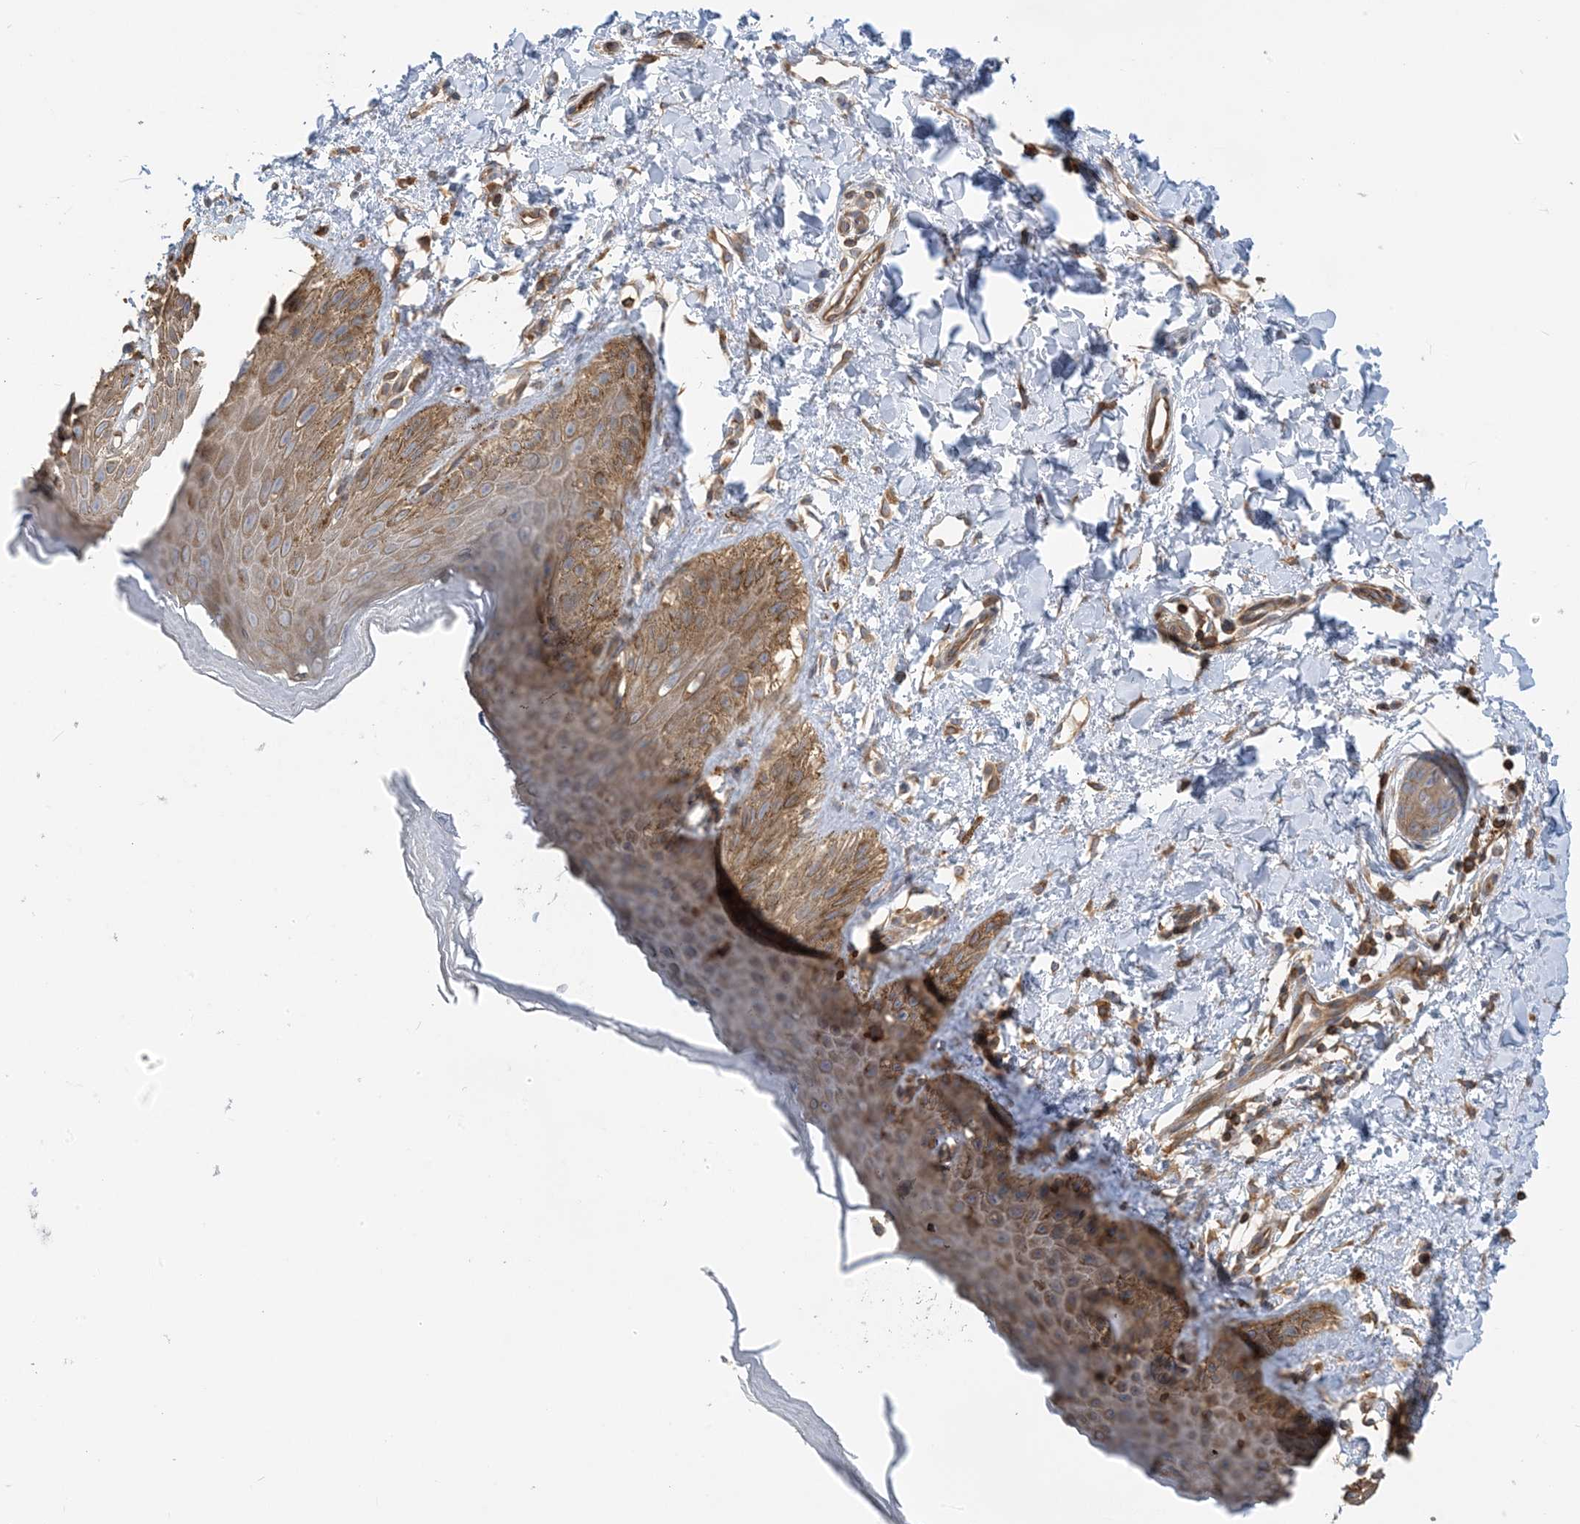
{"staining": {"intensity": "moderate", "quantity": "25%-75%", "location": "cytoplasmic/membranous"}, "tissue": "skin", "cell_type": "Epidermal cells", "image_type": "normal", "snomed": [{"axis": "morphology", "description": "Normal tissue, NOS"}, {"axis": "topography", "description": "Anal"}], "caption": "Immunohistochemical staining of benign skin displays moderate cytoplasmic/membranous protein staining in approximately 25%-75% of epidermal cells.", "gene": "SFMBT2", "patient": {"sex": "male", "age": 44}}